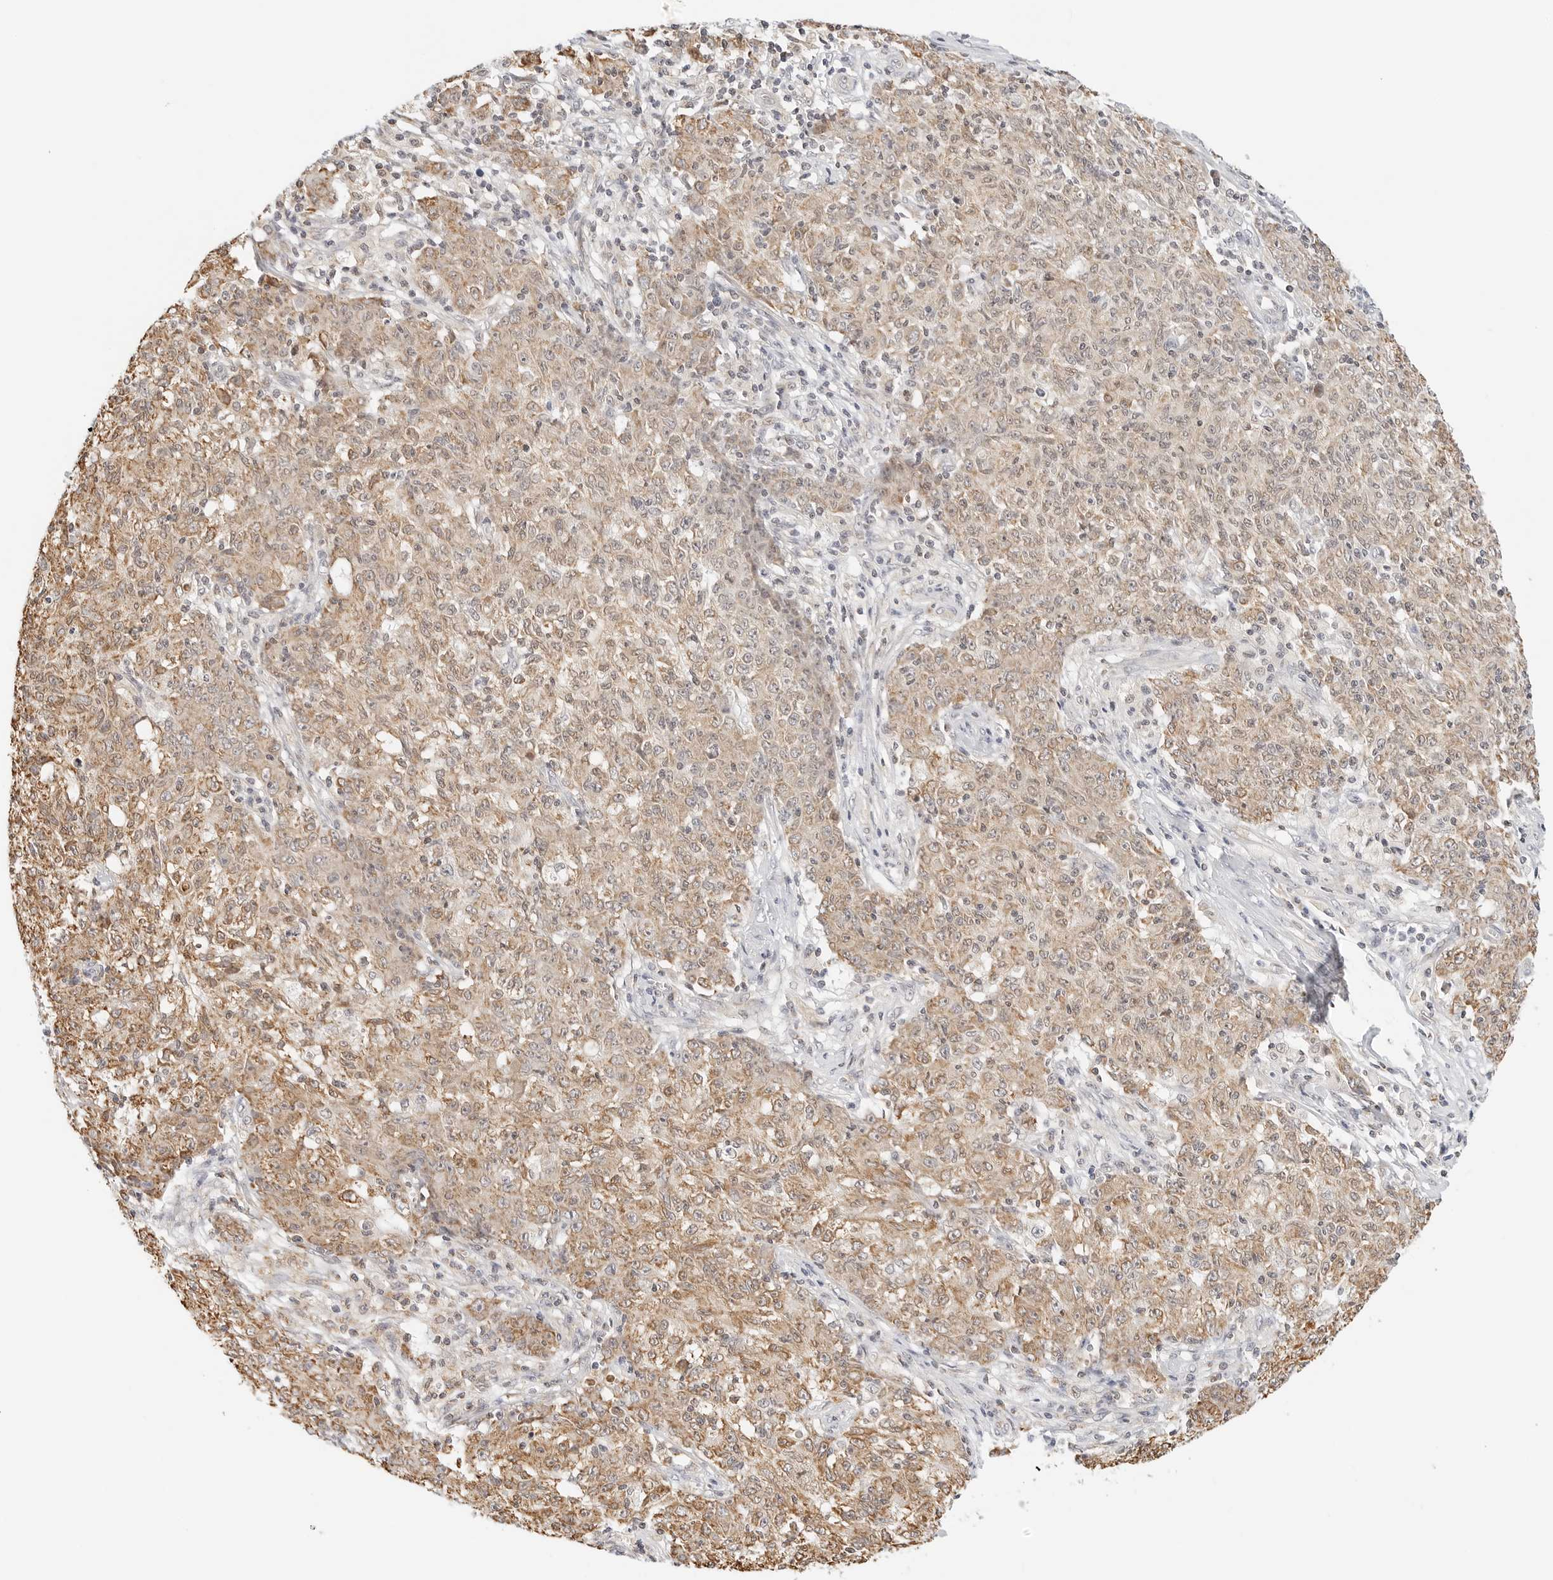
{"staining": {"intensity": "moderate", "quantity": ">75%", "location": "cytoplasmic/membranous"}, "tissue": "ovarian cancer", "cell_type": "Tumor cells", "image_type": "cancer", "snomed": [{"axis": "morphology", "description": "Carcinoma, endometroid"}, {"axis": "topography", "description": "Ovary"}], "caption": "IHC (DAB) staining of ovarian endometroid carcinoma exhibits moderate cytoplasmic/membranous protein expression in about >75% of tumor cells.", "gene": "ATL1", "patient": {"sex": "female", "age": 42}}